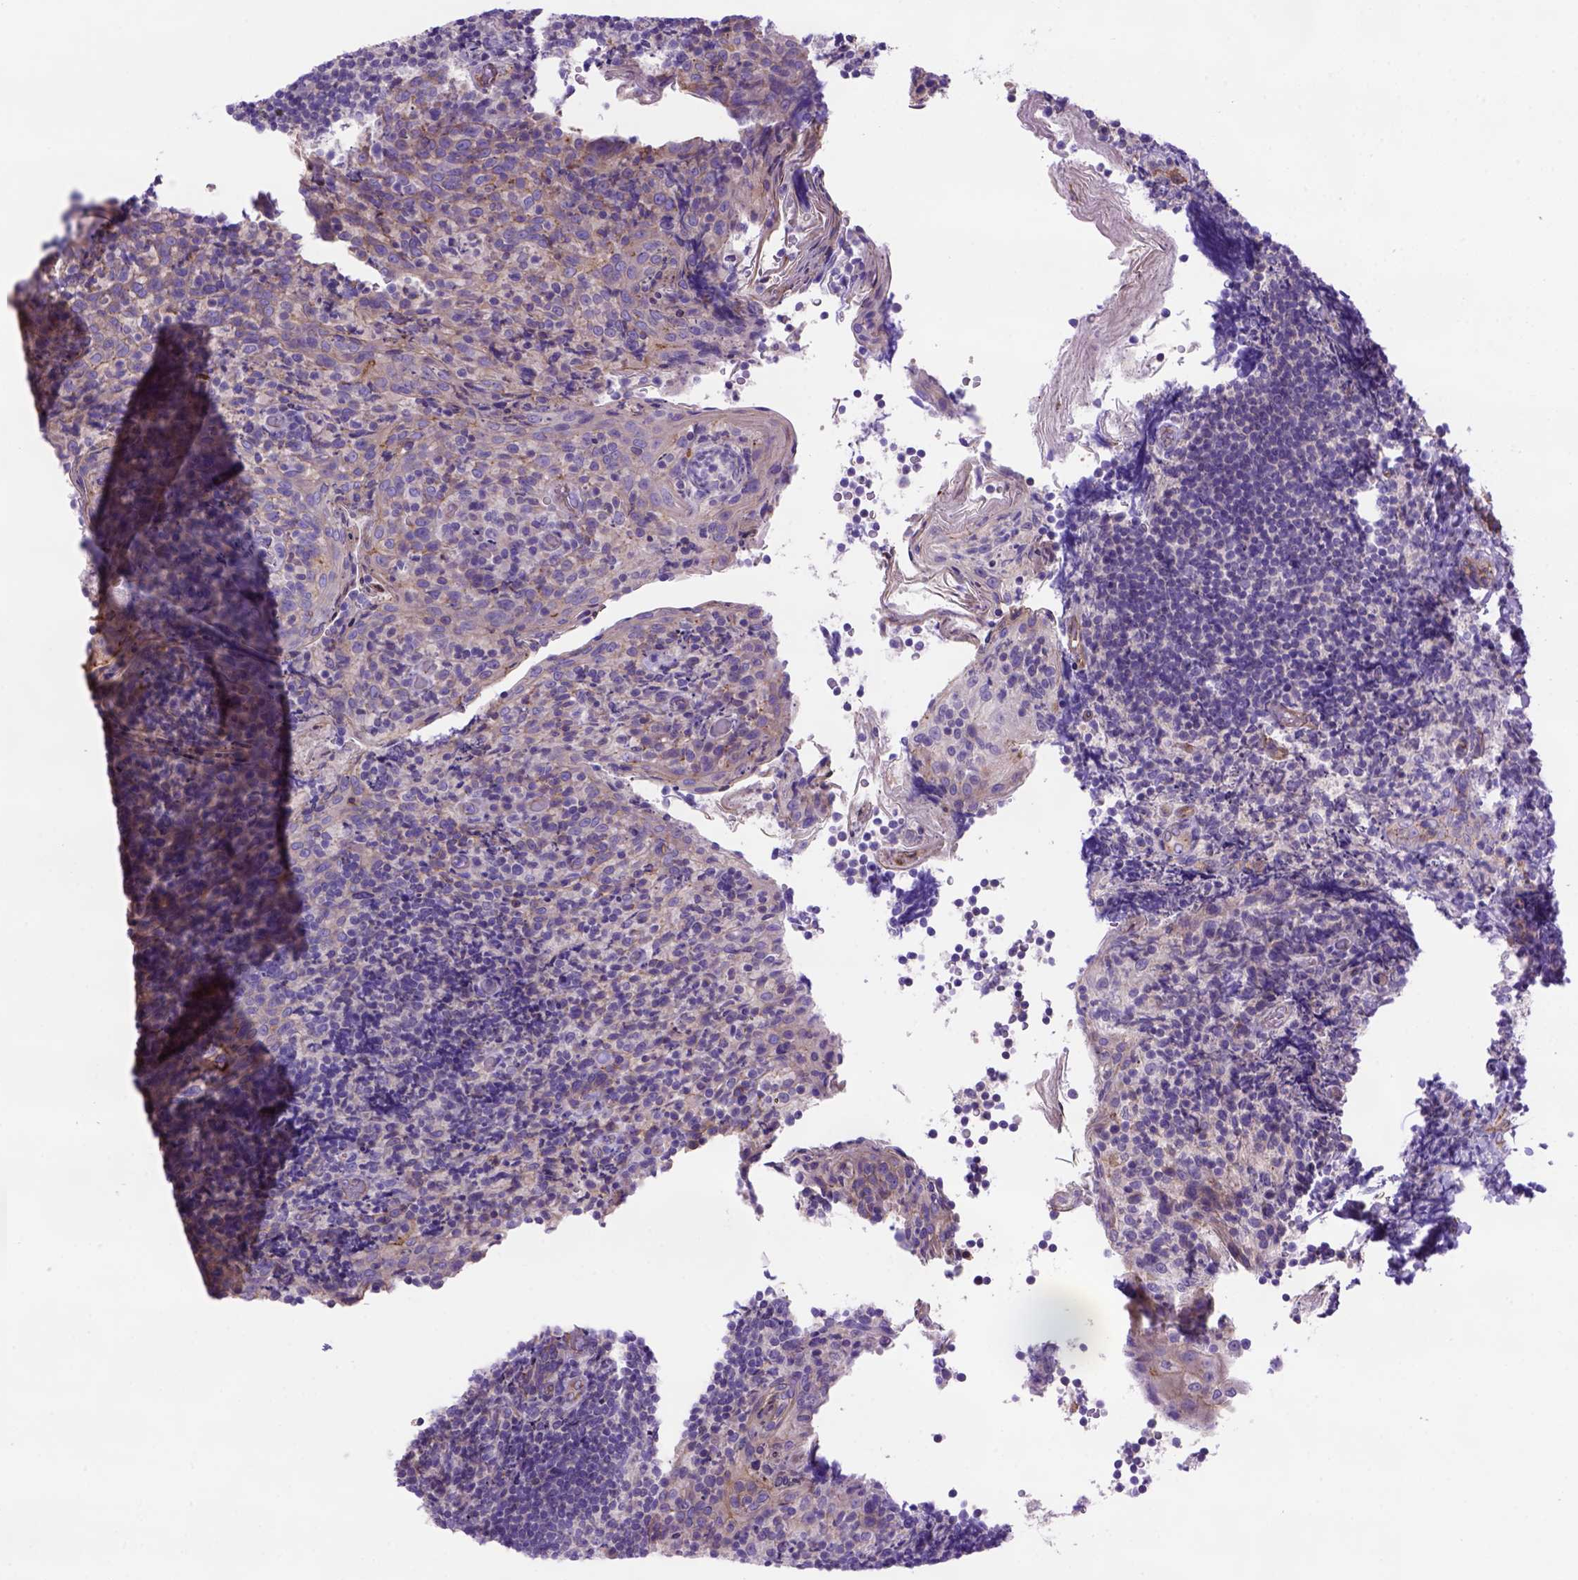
{"staining": {"intensity": "negative", "quantity": "none", "location": "none"}, "tissue": "tonsil", "cell_type": "Germinal center cells", "image_type": "normal", "snomed": [{"axis": "morphology", "description": "Normal tissue, NOS"}, {"axis": "topography", "description": "Tonsil"}], "caption": "Photomicrograph shows no protein expression in germinal center cells of normal tonsil. (Stains: DAB (3,3'-diaminobenzidine) immunohistochemistry with hematoxylin counter stain, Microscopy: brightfield microscopy at high magnification).", "gene": "PEX12", "patient": {"sex": "female", "age": 10}}